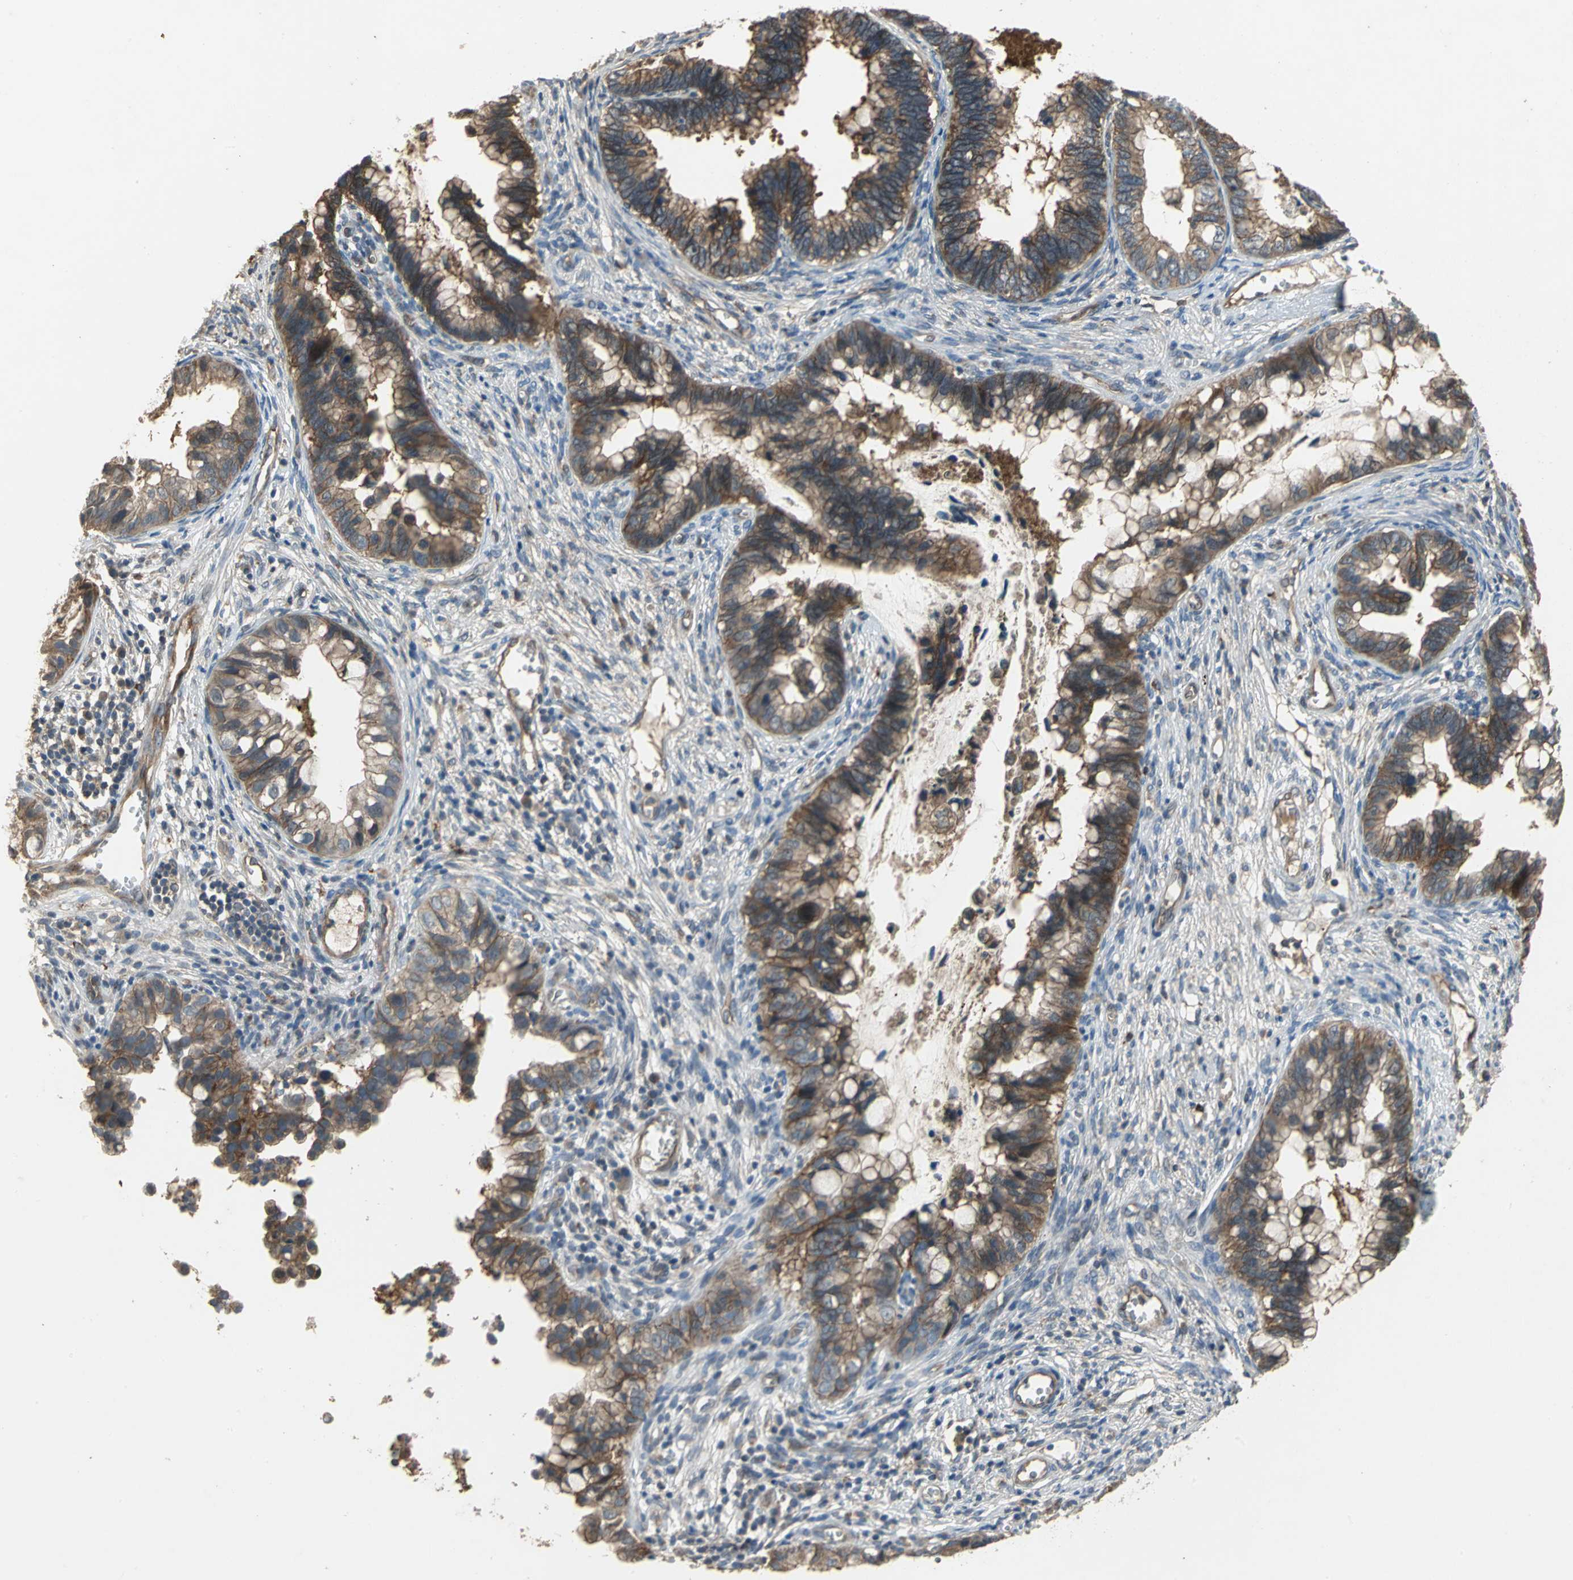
{"staining": {"intensity": "strong", "quantity": ">75%", "location": "cytoplasmic/membranous"}, "tissue": "cervical cancer", "cell_type": "Tumor cells", "image_type": "cancer", "snomed": [{"axis": "morphology", "description": "Adenocarcinoma, NOS"}, {"axis": "topography", "description": "Cervix"}], "caption": "Immunohistochemical staining of human adenocarcinoma (cervical) exhibits high levels of strong cytoplasmic/membranous staining in approximately >75% of tumor cells.", "gene": "MET", "patient": {"sex": "female", "age": 44}}